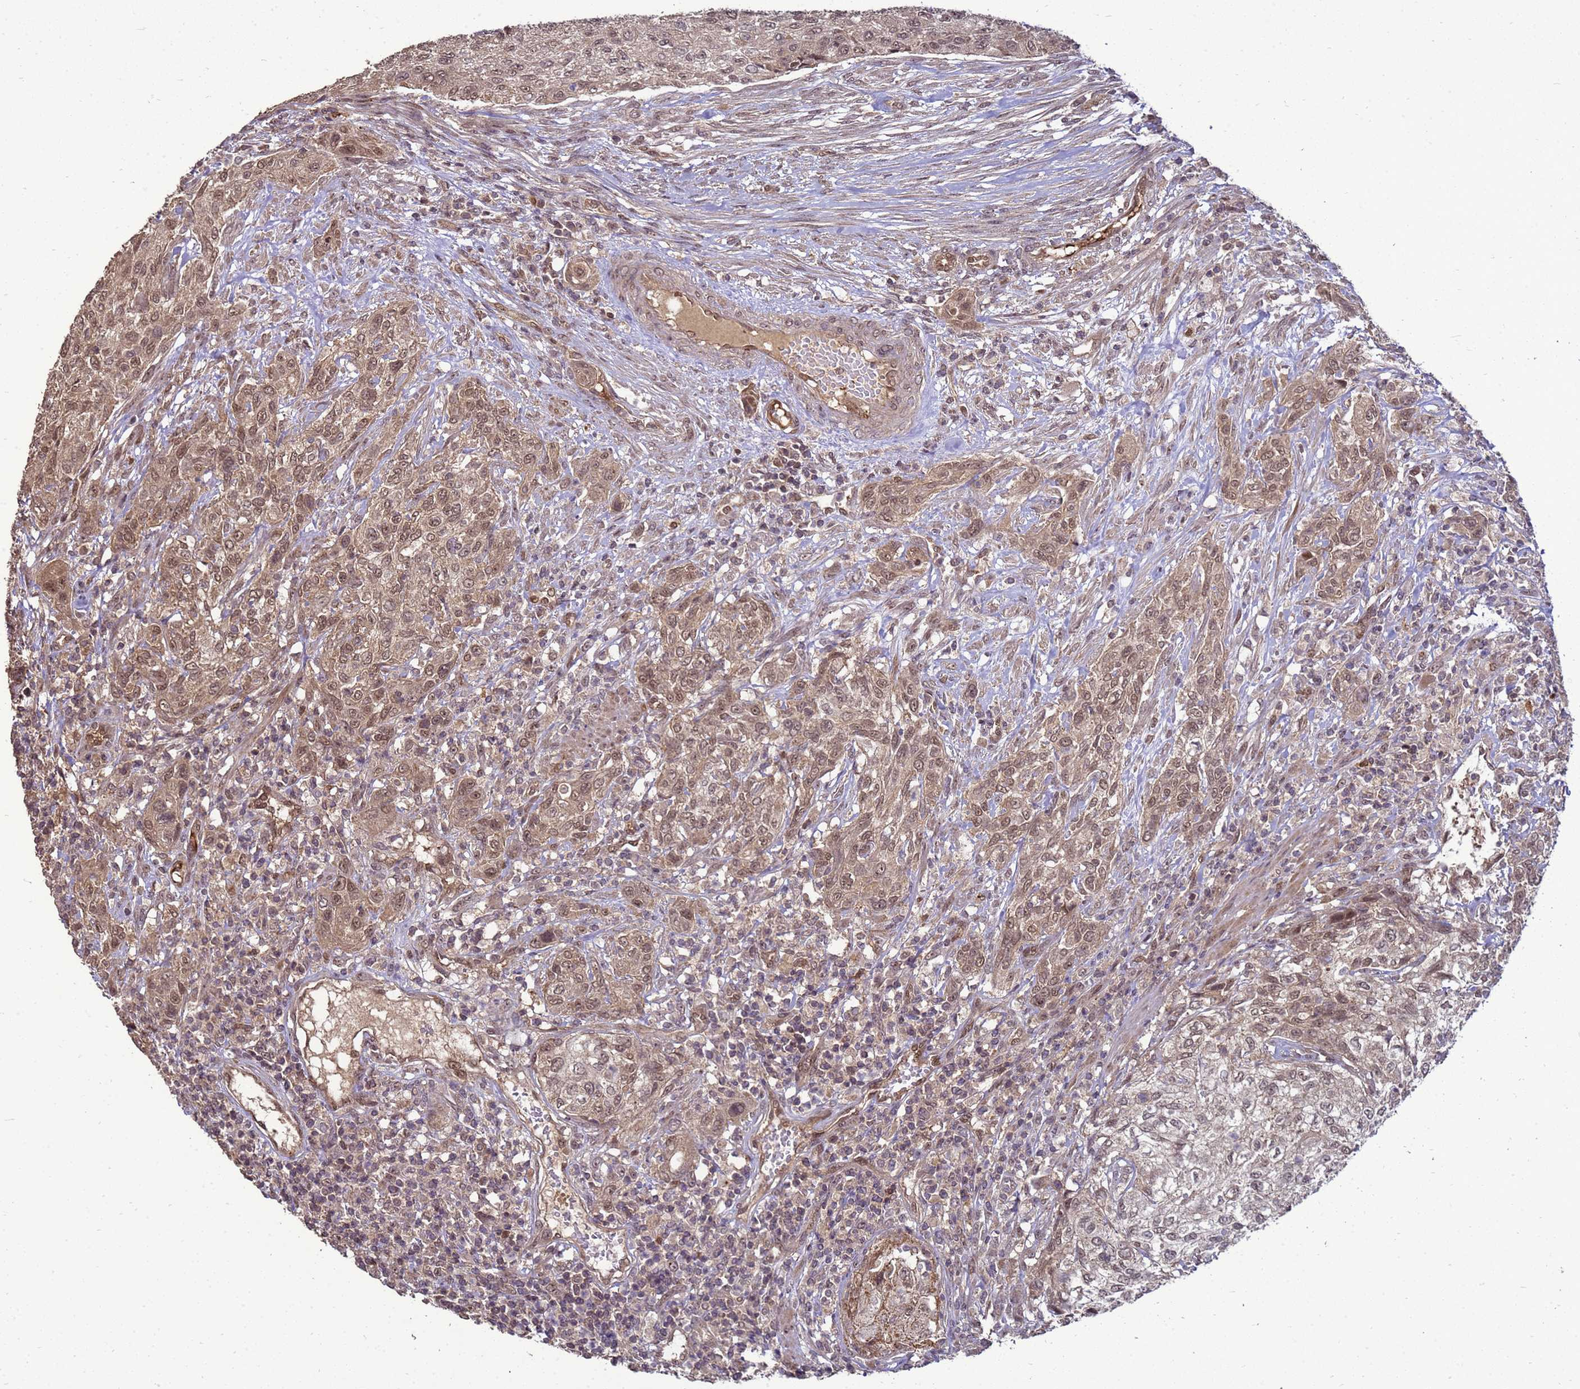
{"staining": {"intensity": "moderate", "quantity": ">75%", "location": "cytoplasmic/membranous,nuclear"}, "tissue": "urothelial cancer", "cell_type": "Tumor cells", "image_type": "cancer", "snomed": [{"axis": "morphology", "description": "Normal tissue, NOS"}, {"axis": "morphology", "description": "Urothelial carcinoma, NOS"}, {"axis": "topography", "description": "Urinary bladder"}, {"axis": "topography", "description": "Peripheral nerve tissue"}], "caption": "Human urothelial cancer stained for a protein (brown) reveals moderate cytoplasmic/membranous and nuclear positive positivity in approximately >75% of tumor cells.", "gene": "CRBN", "patient": {"sex": "male", "age": 35}}